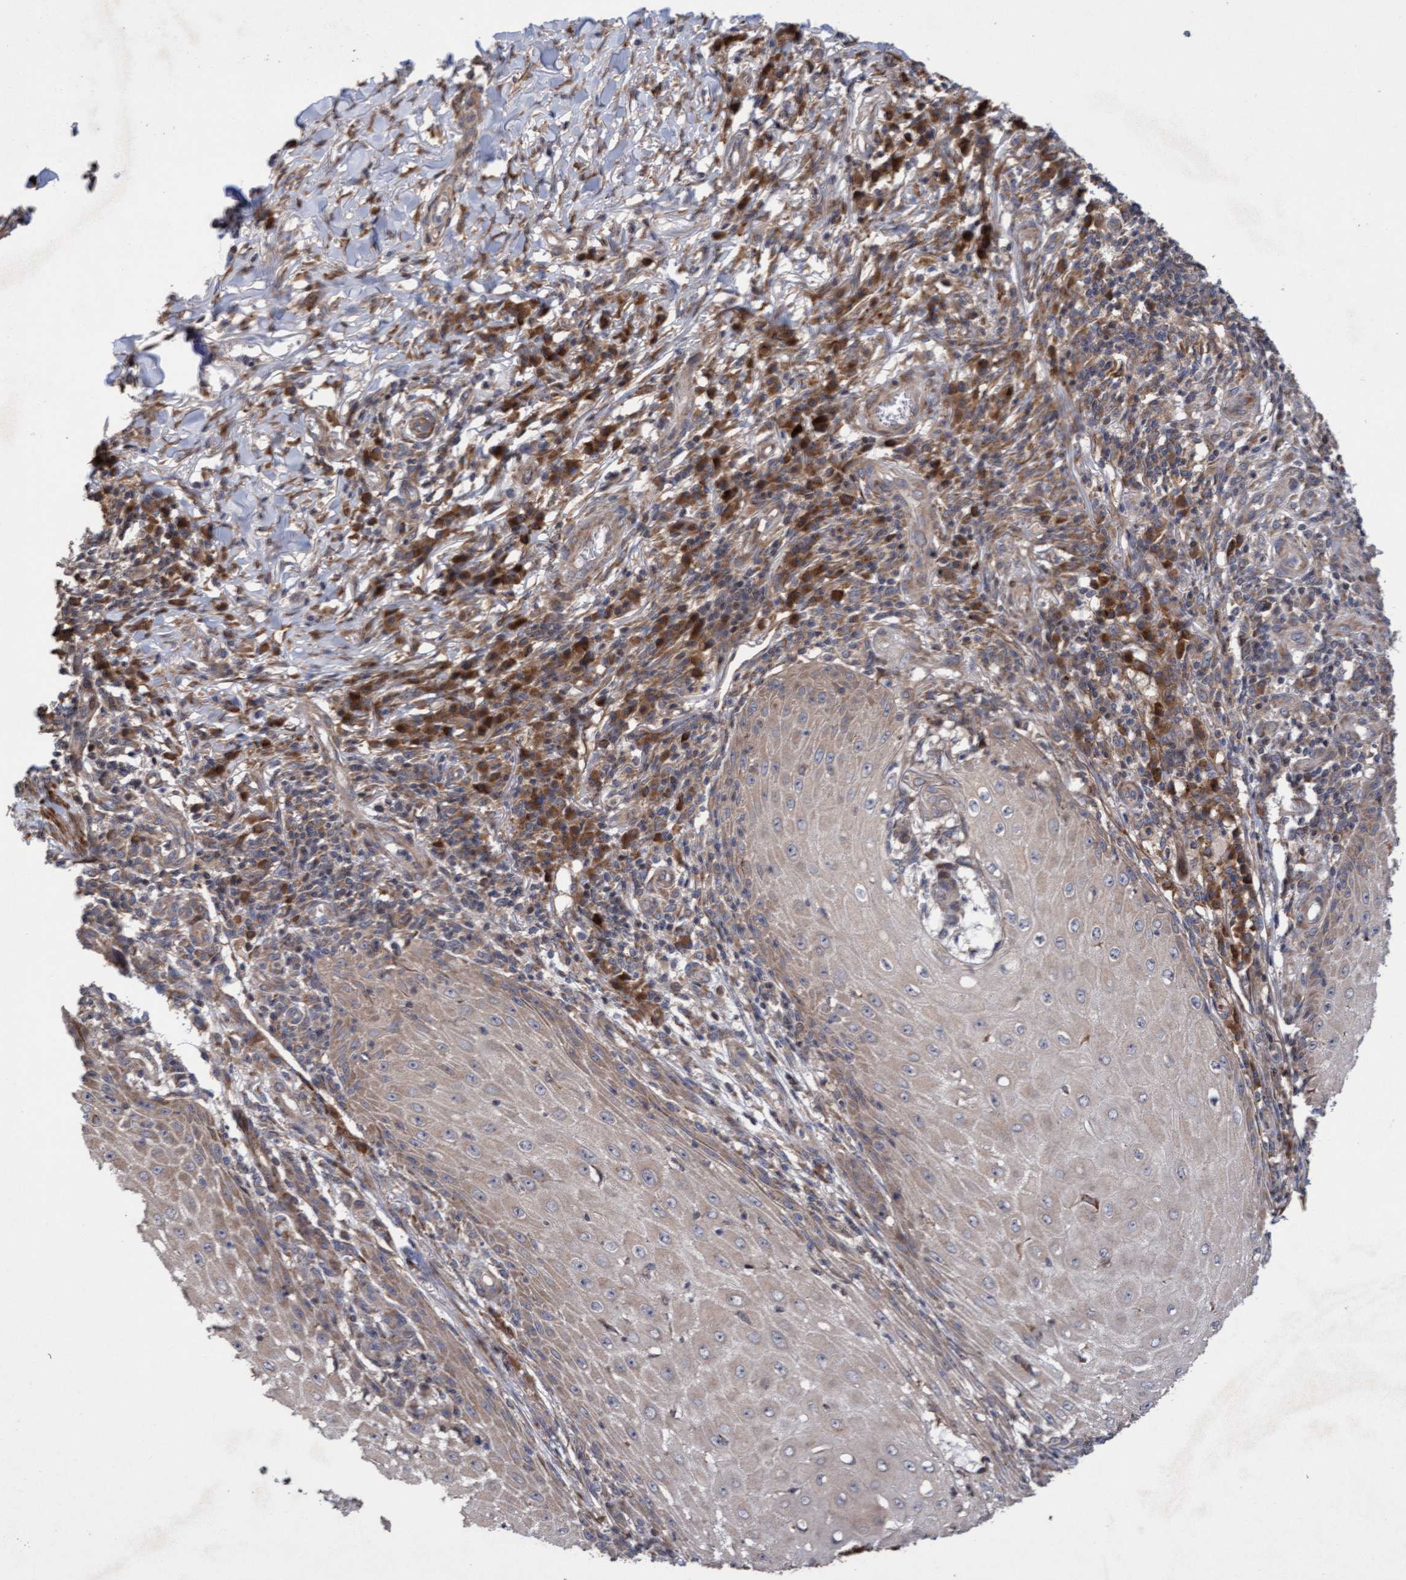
{"staining": {"intensity": "weak", "quantity": "25%-75%", "location": "cytoplasmic/membranous"}, "tissue": "skin cancer", "cell_type": "Tumor cells", "image_type": "cancer", "snomed": [{"axis": "morphology", "description": "Squamous cell carcinoma, NOS"}, {"axis": "topography", "description": "Skin"}], "caption": "Weak cytoplasmic/membranous staining for a protein is present in about 25%-75% of tumor cells of skin squamous cell carcinoma using immunohistochemistry.", "gene": "ELP5", "patient": {"sex": "female", "age": 73}}